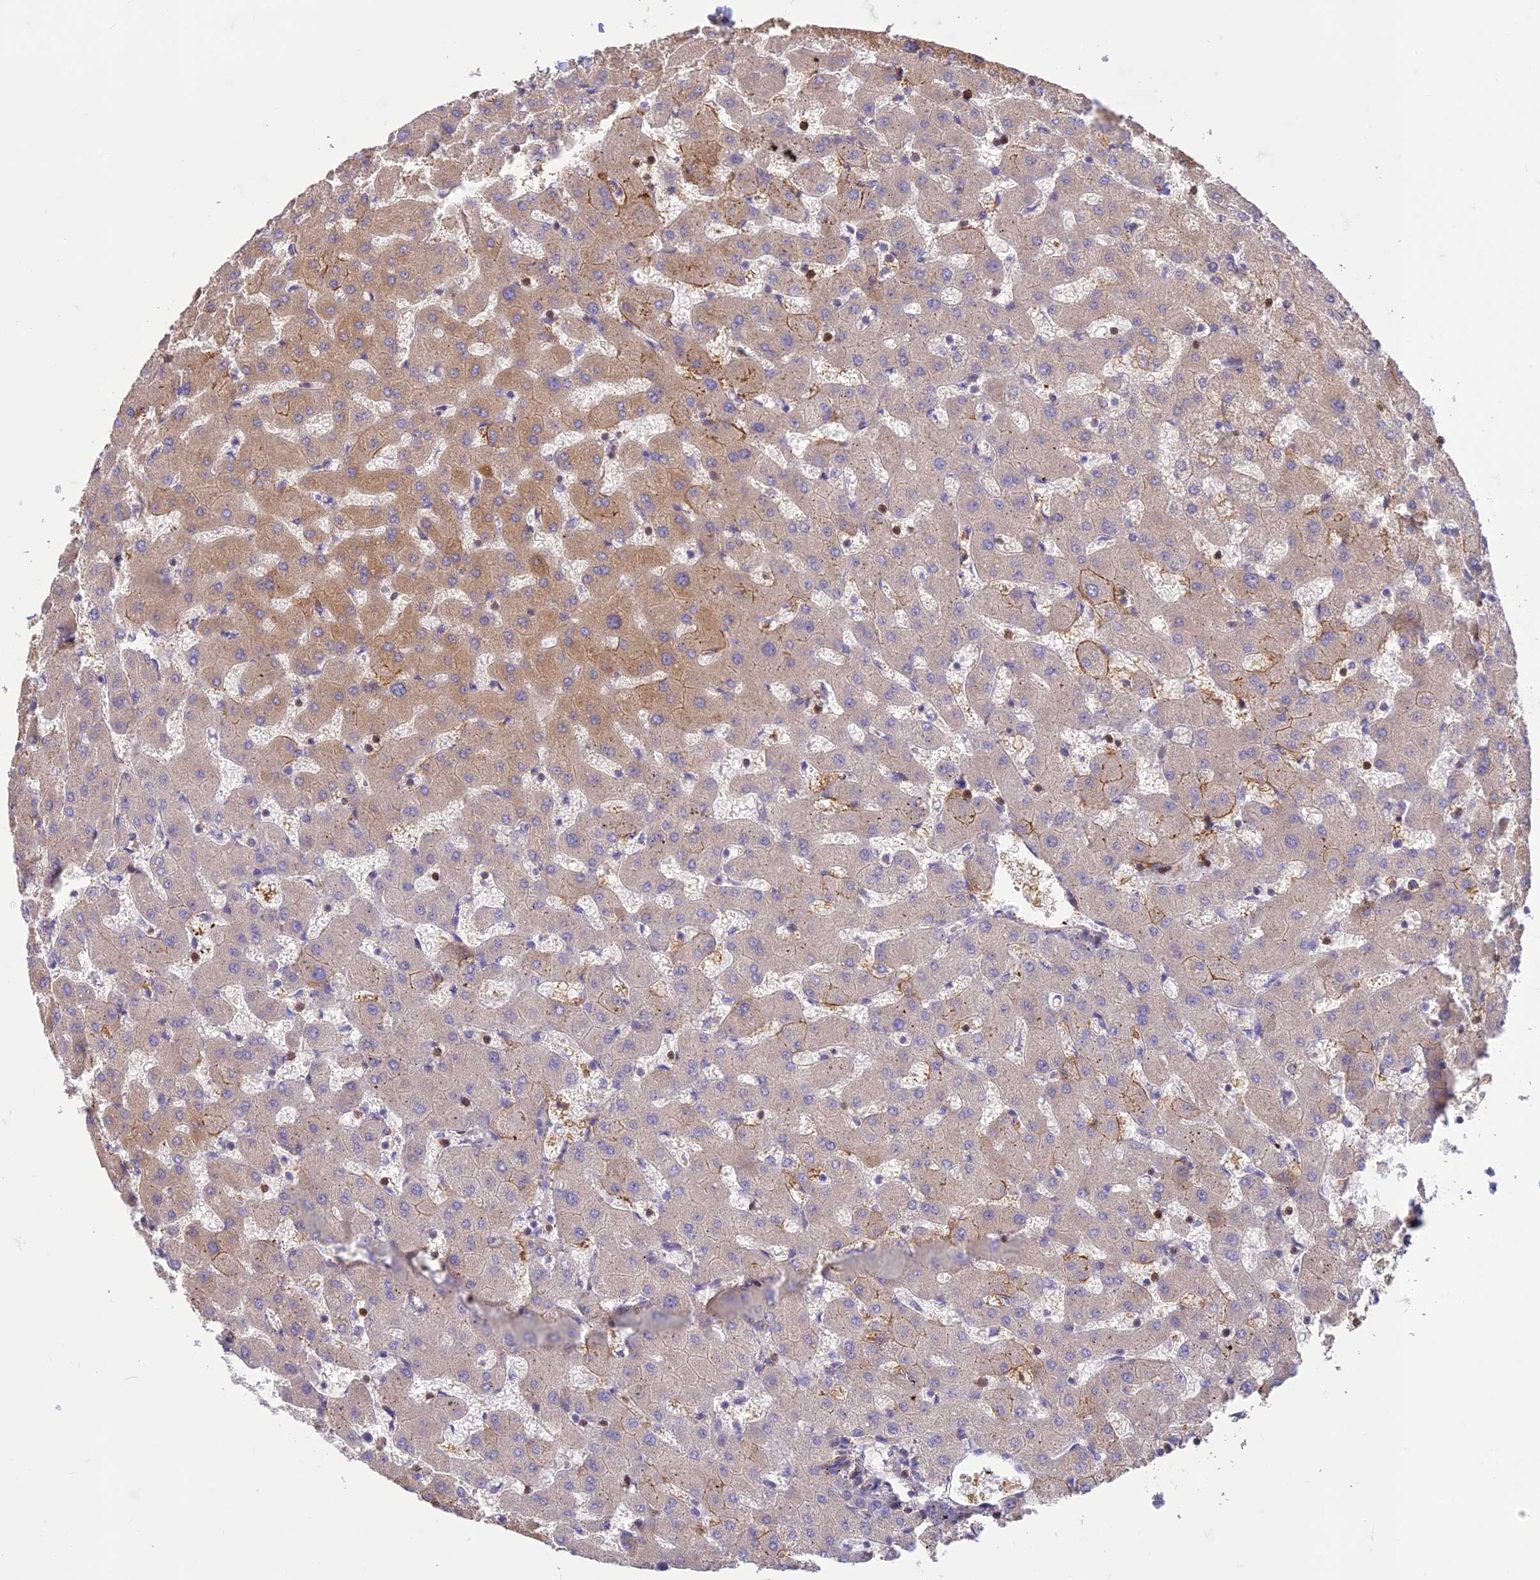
{"staining": {"intensity": "weak", "quantity": "25%-75%", "location": "cytoplasmic/membranous"}, "tissue": "liver", "cell_type": "Cholangiocytes", "image_type": "normal", "snomed": [{"axis": "morphology", "description": "Normal tissue, NOS"}, {"axis": "topography", "description": "Liver"}], "caption": "Protein staining of unremarkable liver demonstrates weak cytoplasmic/membranous staining in approximately 25%-75% of cholangiocytes.", "gene": "HPSE2", "patient": {"sex": "female", "age": 63}}